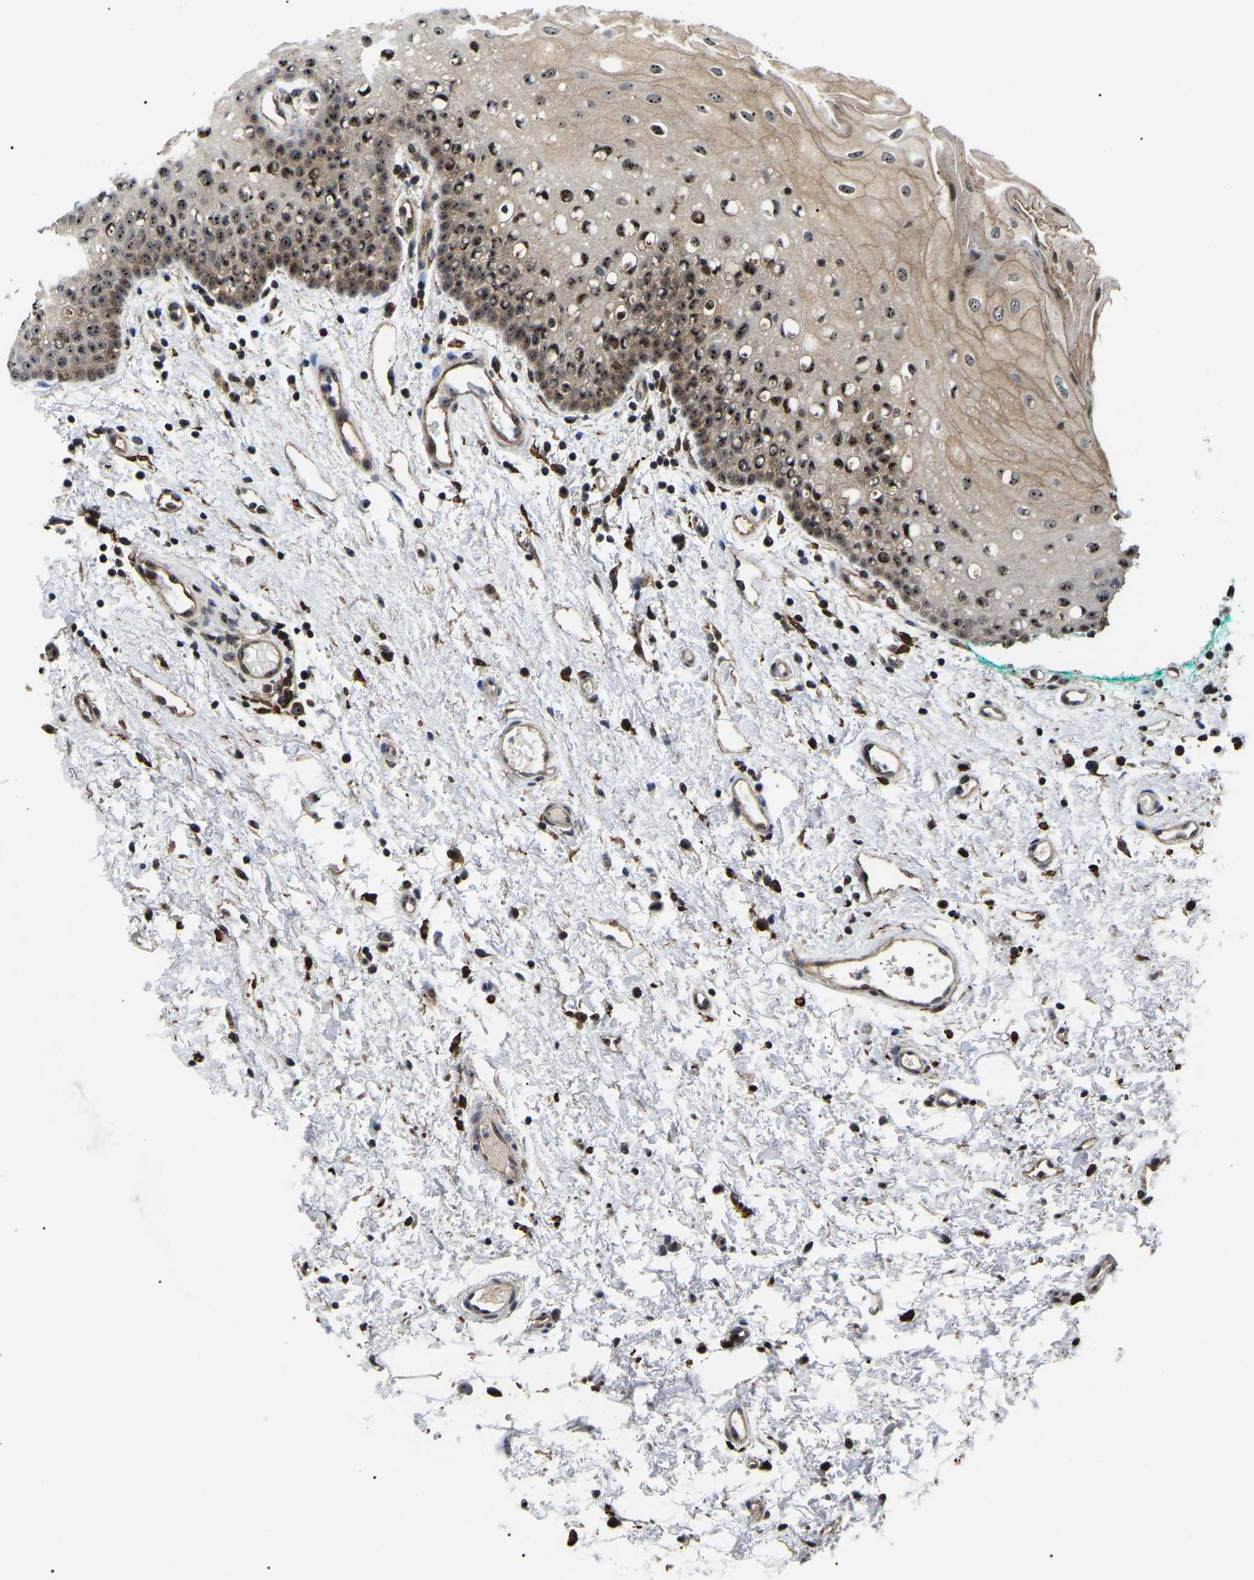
{"staining": {"intensity": "strong", "quantity": ">75%", "location": "cytoplasmic/membranous,nuclear"}, "tissue": "oral mucosa", "cell_type": "Squamous epithelial cells", "image_type": "normal", "snomed": [{"axis": "morphology", "description": "Normal tissue, NOS"}, {"axis": "morphology", "description": "Squamous cell carcinoma, NOS"}, {"axis": "topography", "description": "Oral tissue"}, {"axis": "topography", "description": "Salivary gland"}, {"axis": "topography", "description": "Head-Neck"}], "caption": "Immunohistochemical staining of unremarkable oral mucosa reveals high levels of strong cytoplasmic/membranous,nuclear expression in about >75% of squamous epithelial cells. (DAB (3,3'-diaminobenzidine) = brown stain, brightfield microscopy at high magnification).", "gene": "RRP1B", "patient": {"sex": "female", "age": 62}}